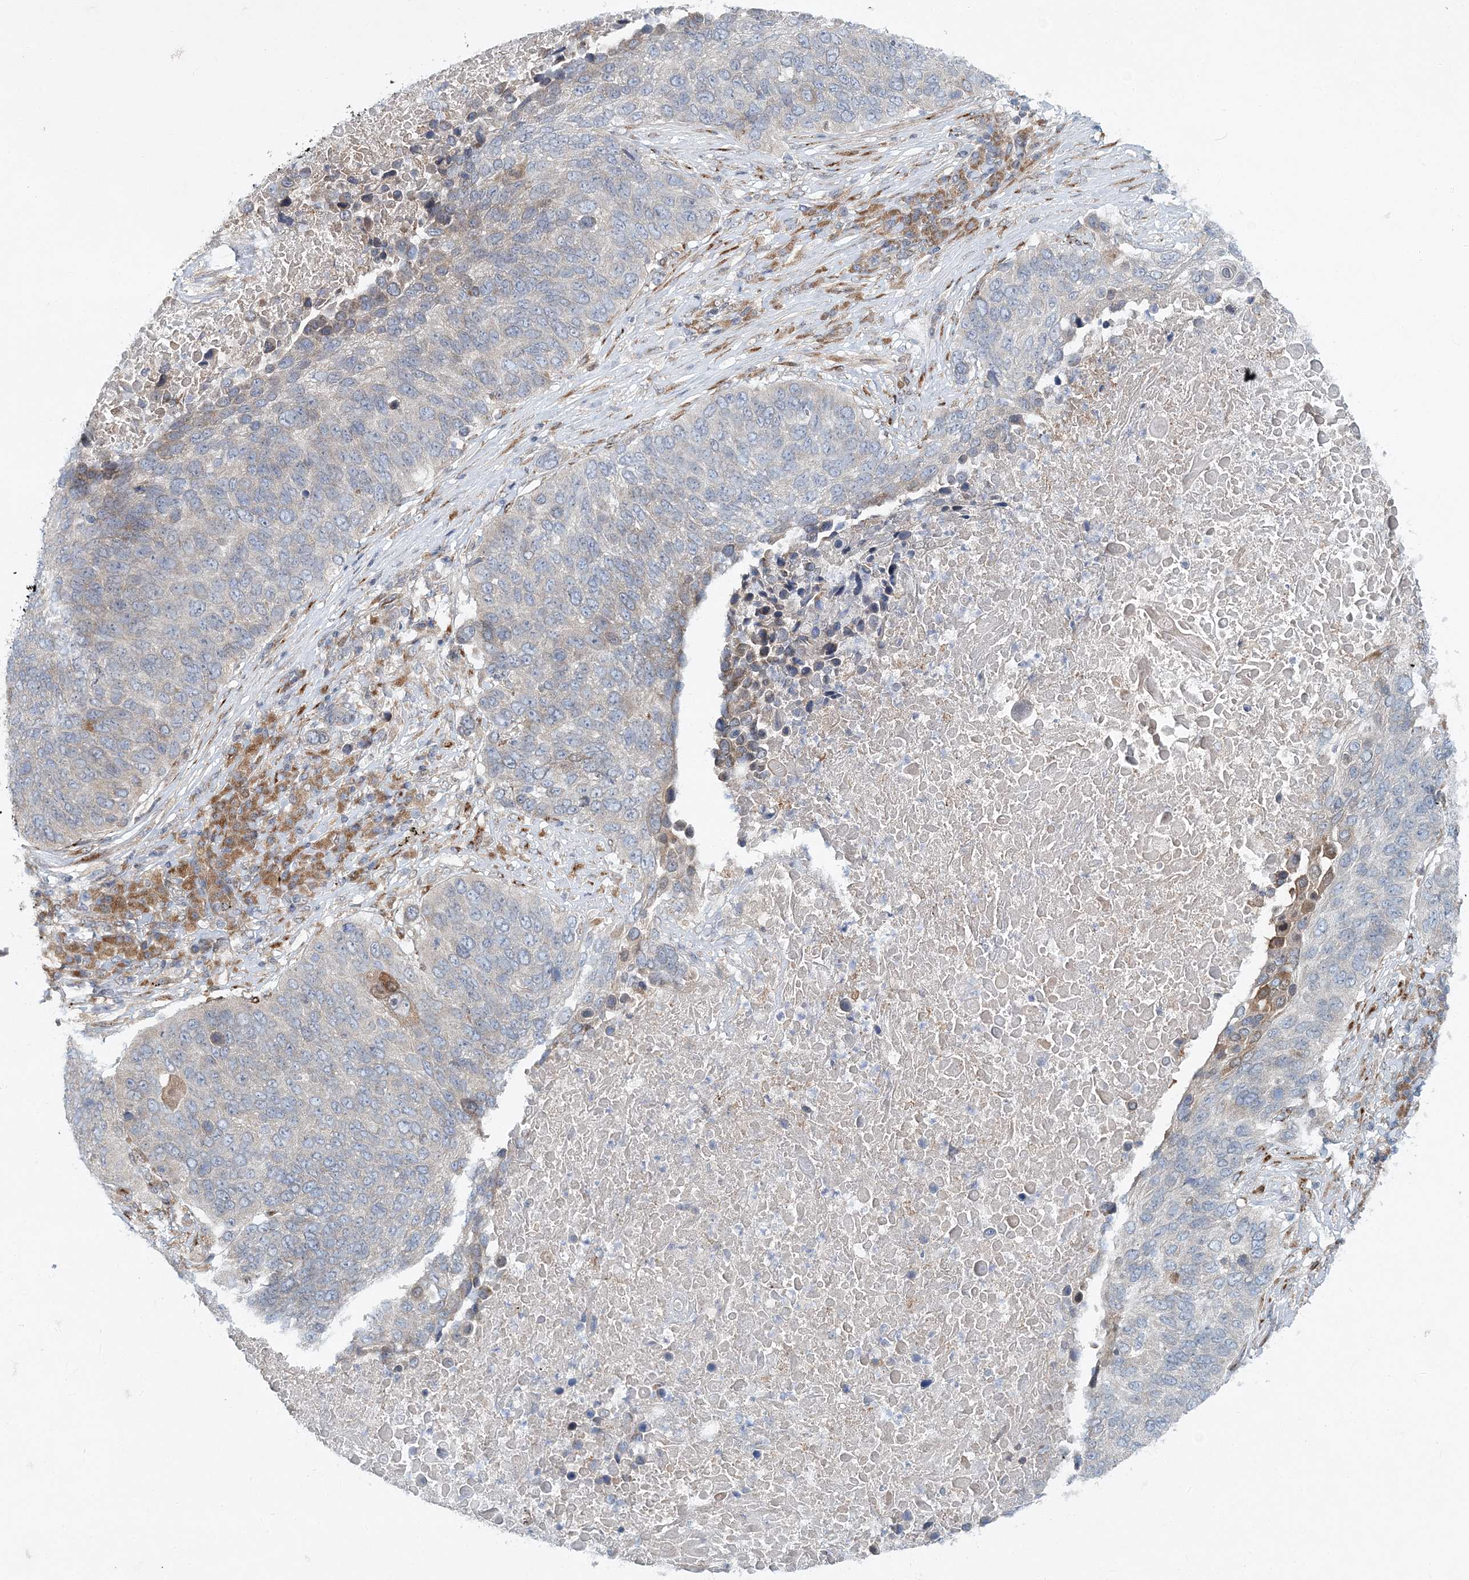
{"staining": {"intensity": "negative", "quantity": "none", "location": "none"}, "tissue": "lung cancer", "cell_type": "Tumor cells", "image_type": "cancer", "snomed": [{"axis": "morphology", "description": "Squamous cell carcinoma, NOS"}, {"axis": "topography", "description": "Lung"}], "caption": "IHC image of neoplastic tissue: lung squamous cell carcinoma stained with DAB (3,3'-diaminobenzidine) displays no significant protein positivity in tumor cells.", "gene": "NBAS", "patient": {"sex": "male", "age": 66}}